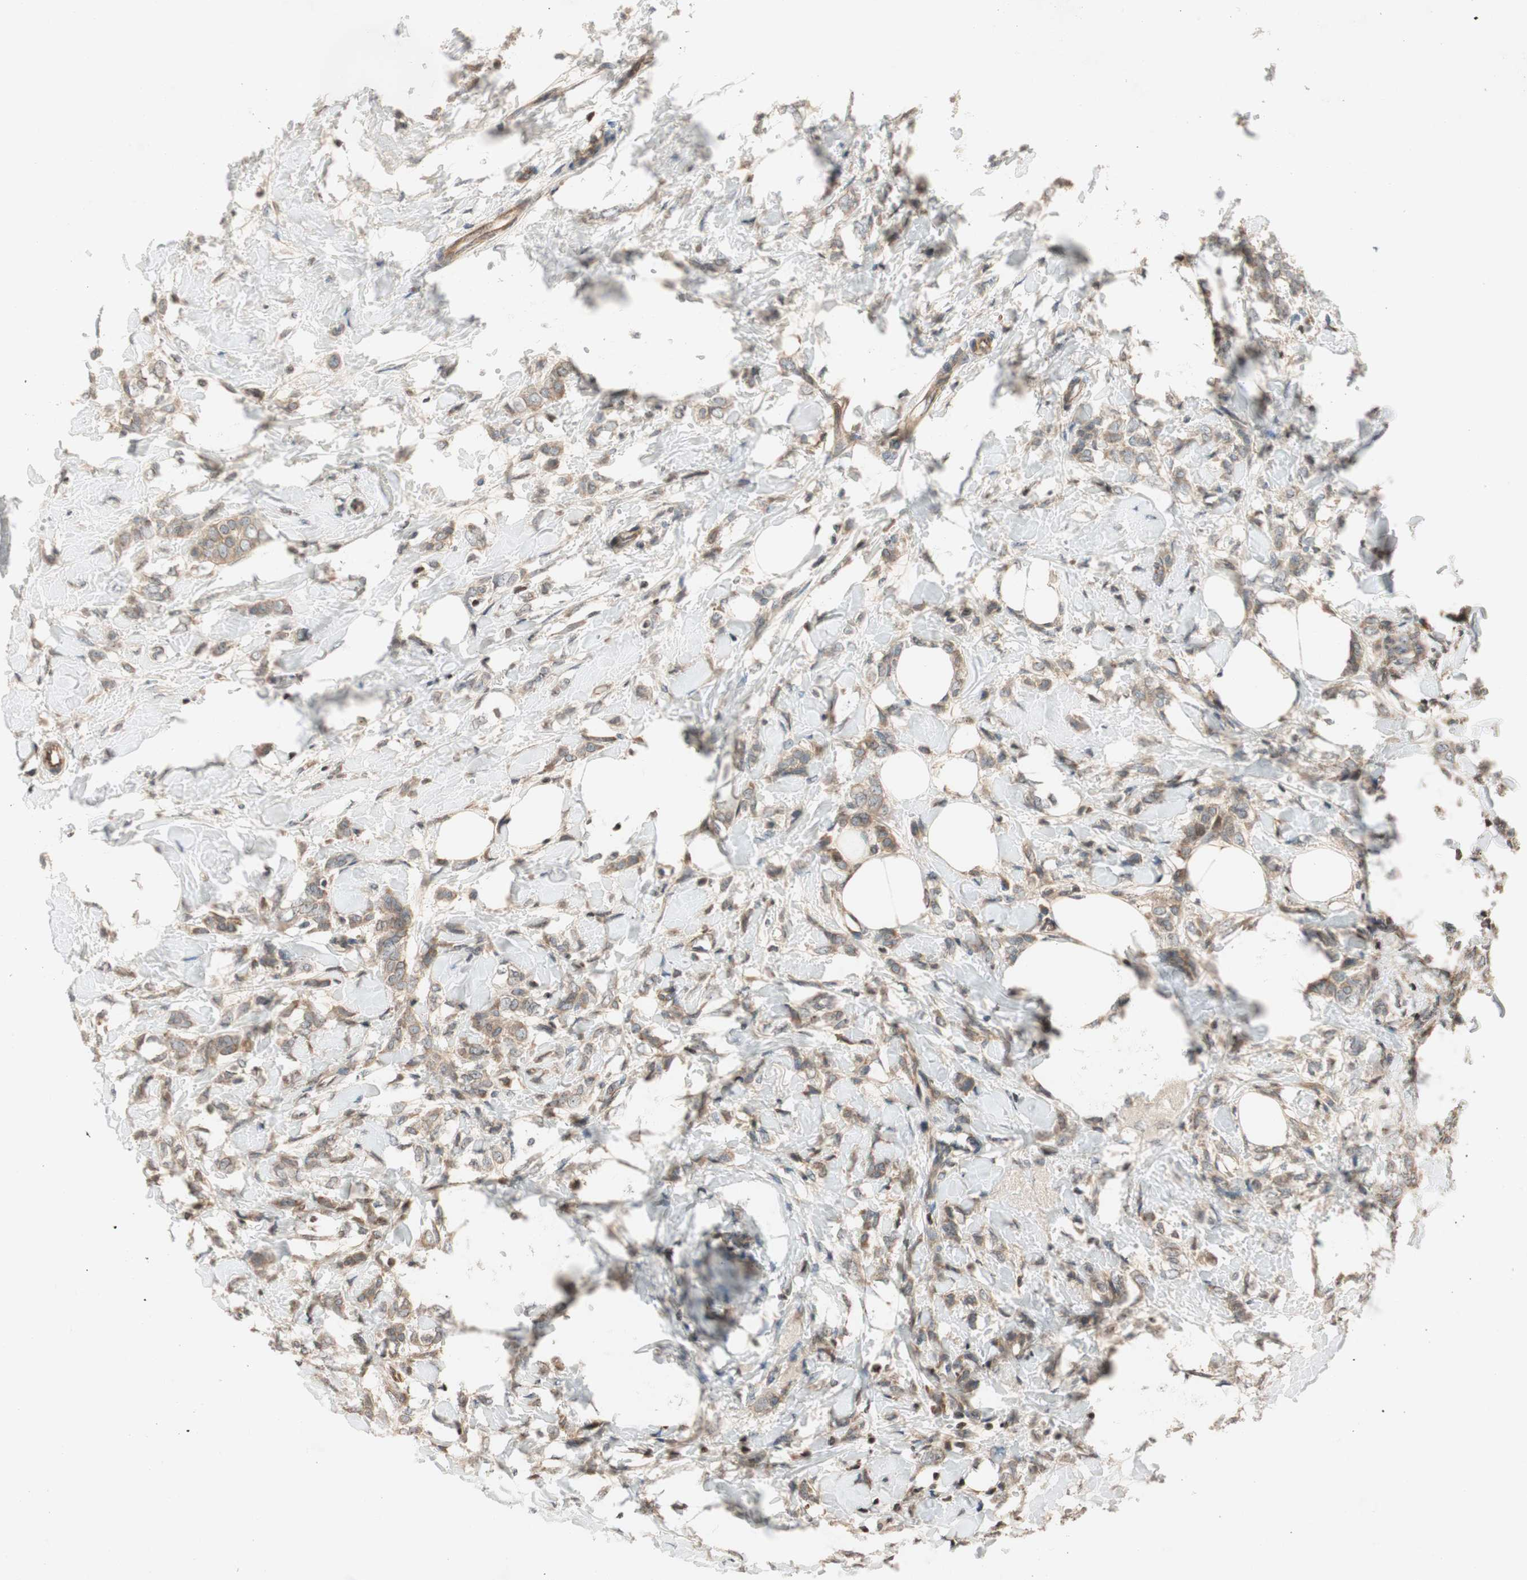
{"staining": {"intensity": "weak", "quantity": ">75%", "location": "cytoplasmic/membranous"}, "tissue": "breast cancer", "cell_type": "Tumor cells", "image_type": "cancer", "snomed": [{"axis": "morphology", "description": "Lobular carcinoma, in situ"}, {"axis": "morphology", "description": "Lobular carcinoma"}, {"axis": "topography", "description": "Breast"}], "caption": "Protein staining by immunohistochemistry shows weak cytoplasmic/membranous staining in approximately >75% of tumor cells in breast cancer (lobular carcinoma).", "gene": "GCLM", "patient": {"sex": "female", "age": 41}}